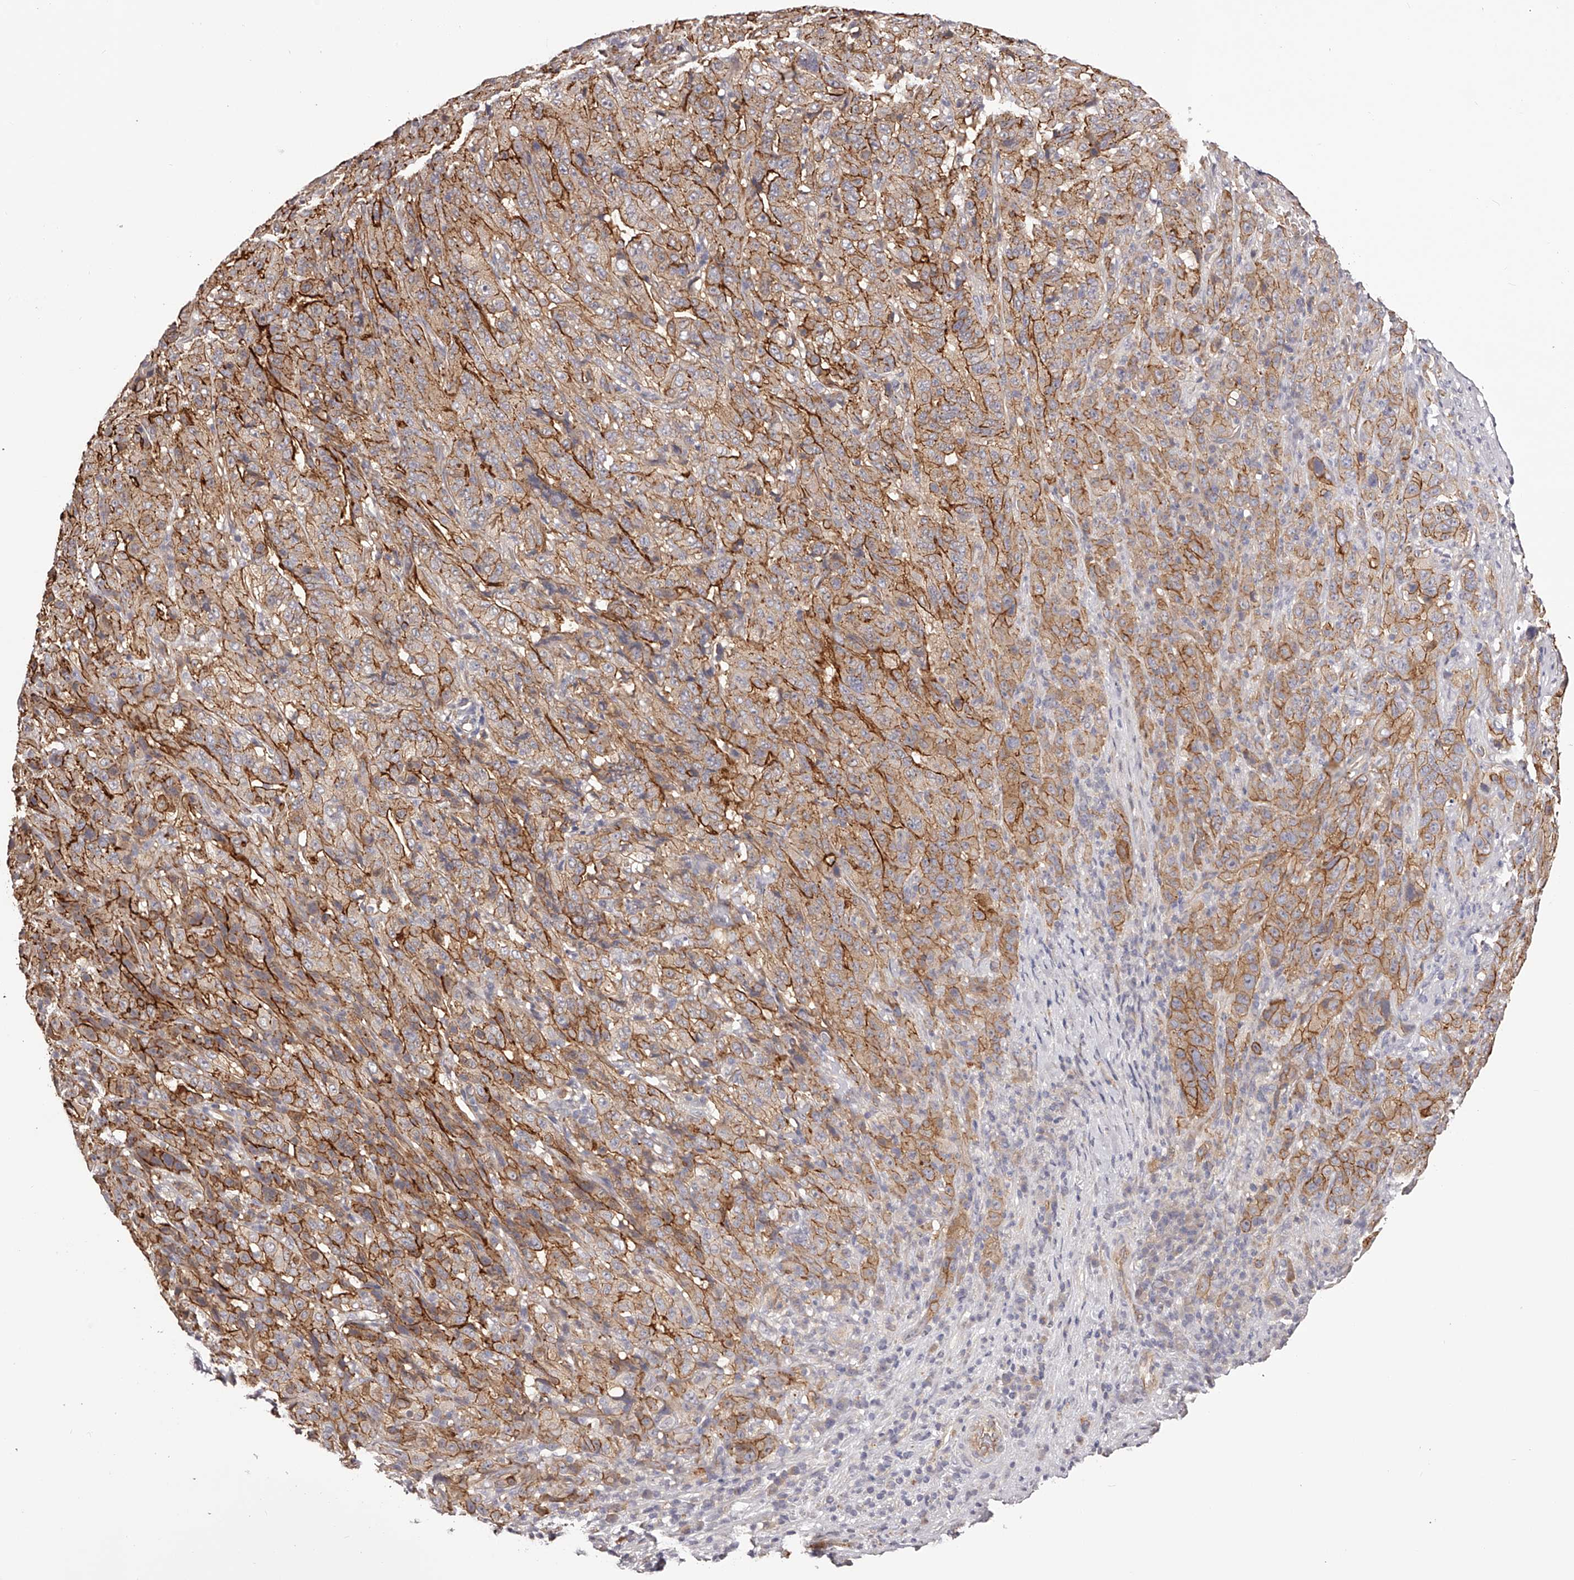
{"staining": {"intensity": "moderate", "quantity": ">75%", "location": "cytoplasmic/membranous"}, "tissue": "pancreatic cancer", "cell_type": "Tumor cells", "image_type": "cancer", "snomed": [{"axis": "morphology", "description": "Adenocarcinoma, NOS"}, {"axis": "topography", "description": "Pancreas"}], "caption": "Protein staining shows moderate cytoplasmic/membranous expression in approximately >75% of tumor cells in pancreatic cancer (adenocarcinoma).", "gene": "LTV1", "patient": {"sex": "male", "age": 63}}